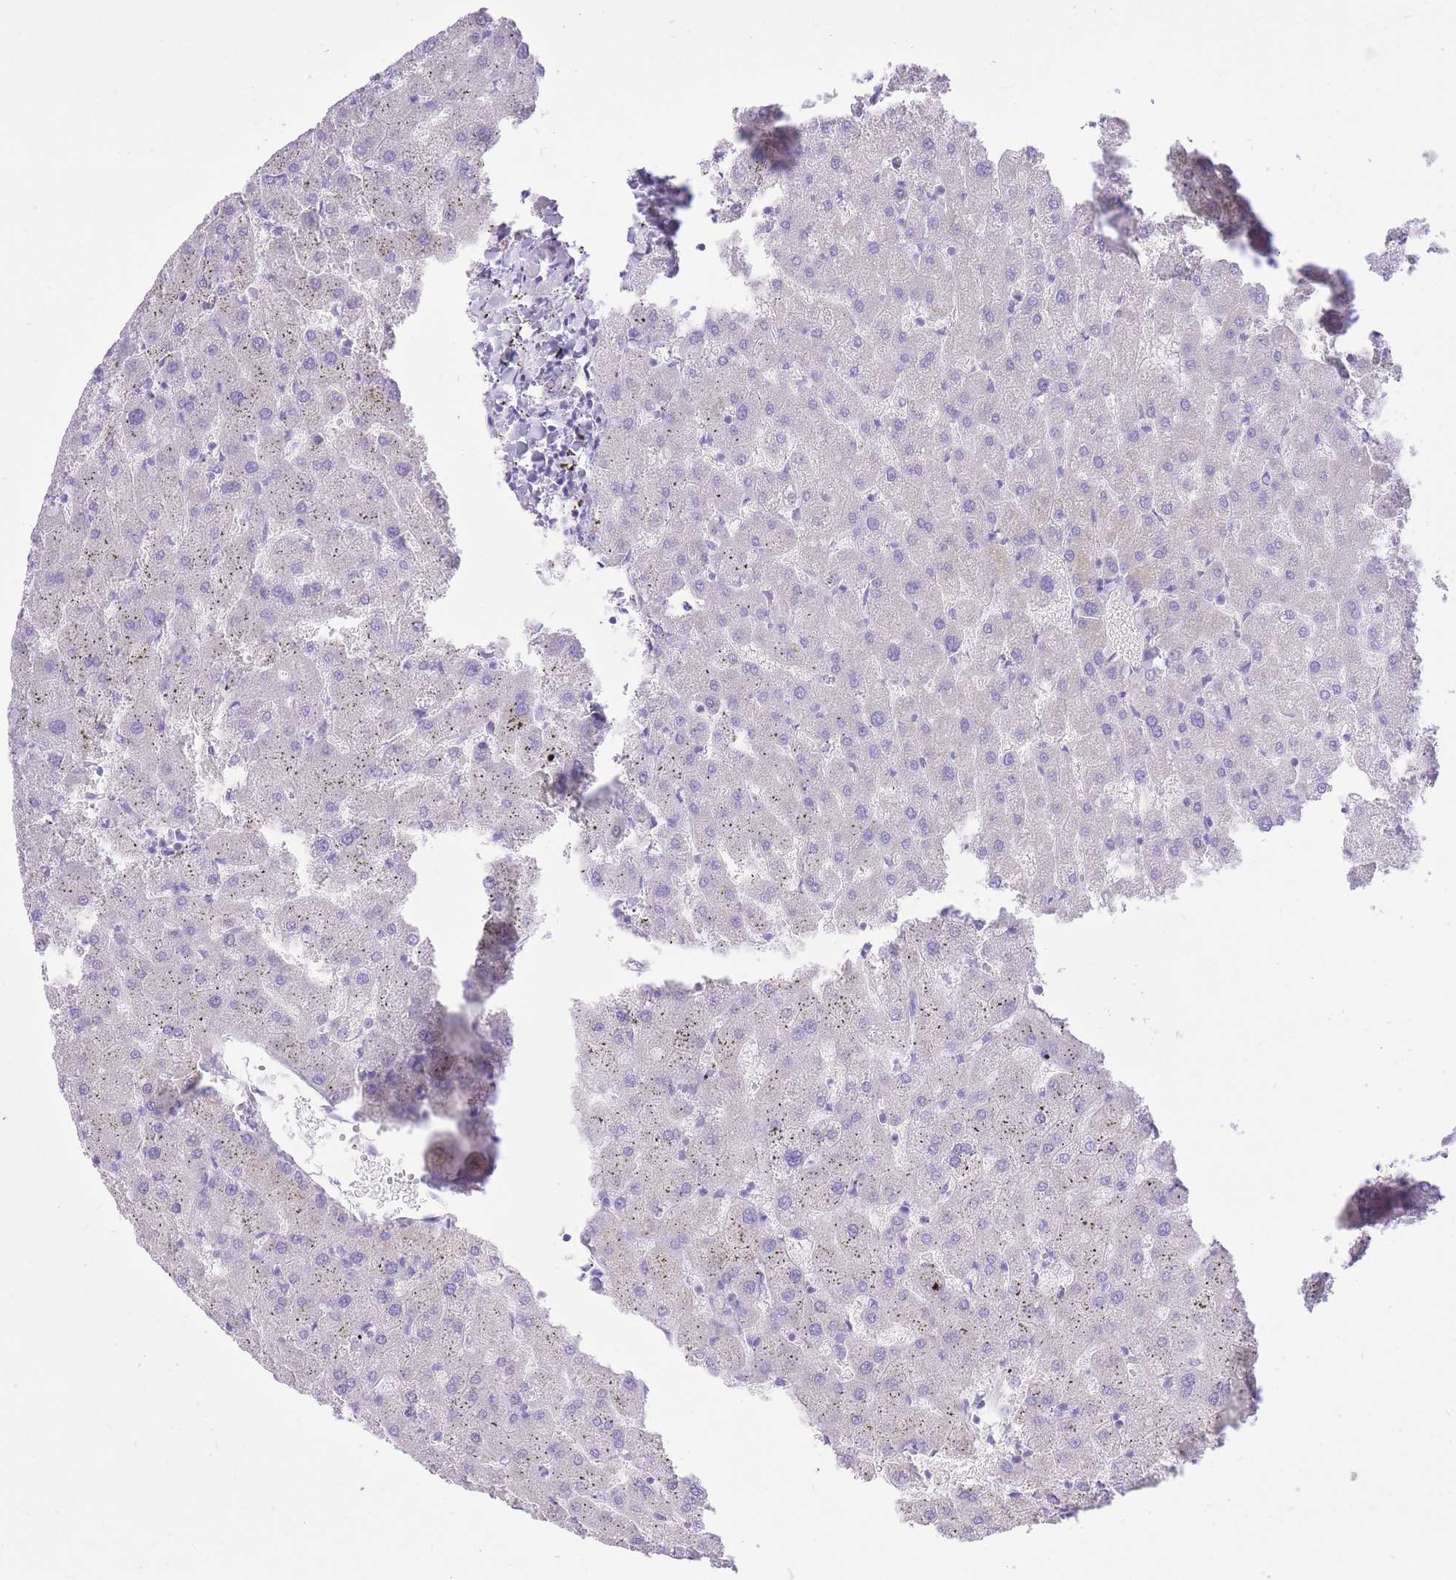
{"staining": {"intensity": "negative", "quantity": "none", "location": "none"}, "tissue": "liver", "cell_type": "Cholangiocytes", "image_type": "normal", "snomed": [{"axis": "morphology", "description": "Normal tissue, NOS"}, {"axis": "topography", "description": "Liver"}], "caption": "An IHC image of unremarkable liver is shown. There is no staining in cholangiocytes of liver.", "gene": "SLC4A4", "patient": {"sex": "female", "age": 63}}